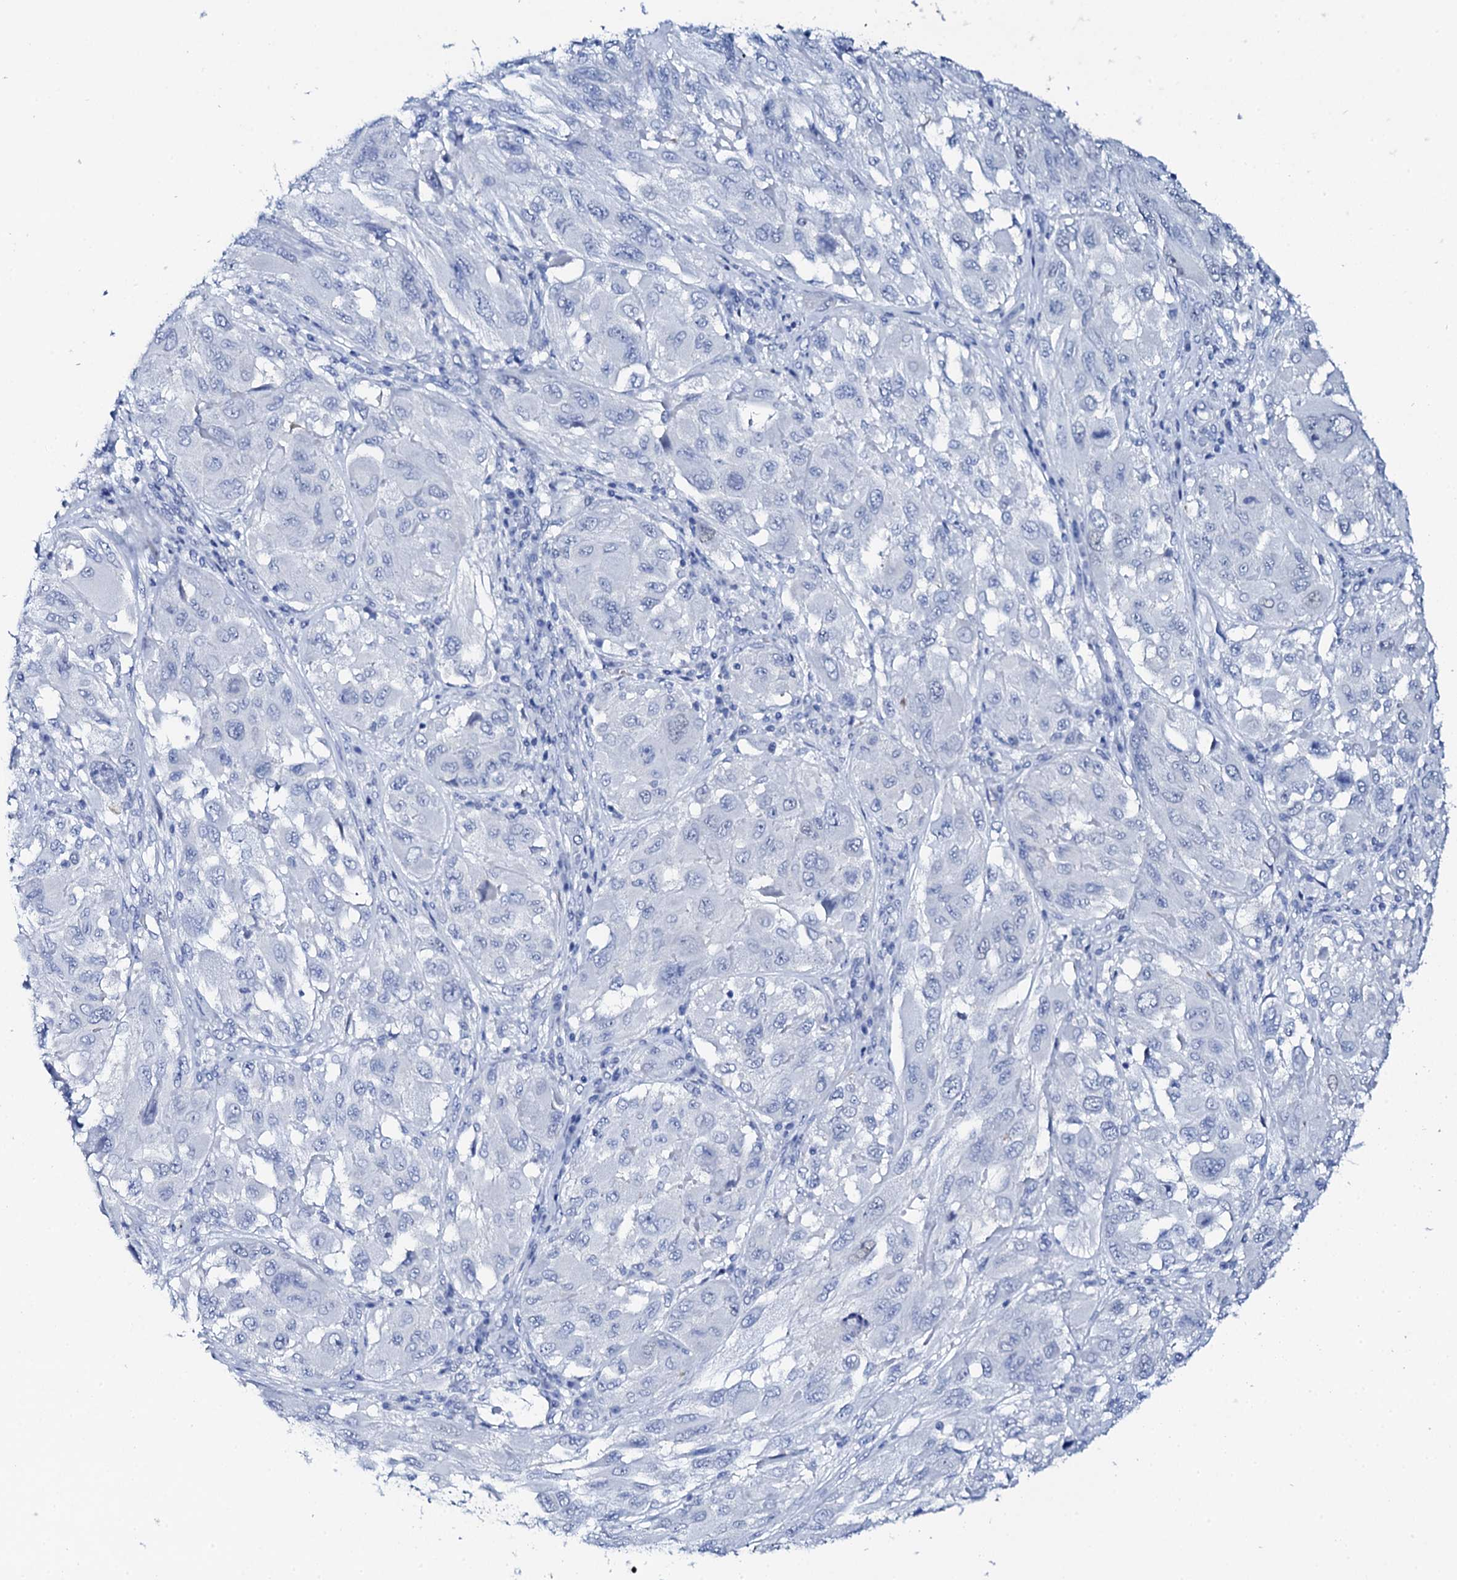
{"staining": {"intensity": "negative", "quantity": "none", "location": "none"}, "tissue": "melanoma", "cell_type": "Tumor cells", "image_type": "cancer", "snomed": [{"axis": "morphology", "description": "Malignant melanoma, NOS"}, {"axis": "topography", "description": "Skin"}], "caption": "Immunohistochemical staining of melanoma exhibits no significant positivity in tumor cells. The staining is performed using DAB (3,3'-diaminobenzidine) brown chromogen with nuclei counter-stained in using hematoxylin.", "gene": "NUDT13", "patient": {"sex": "female", "age": 91}}